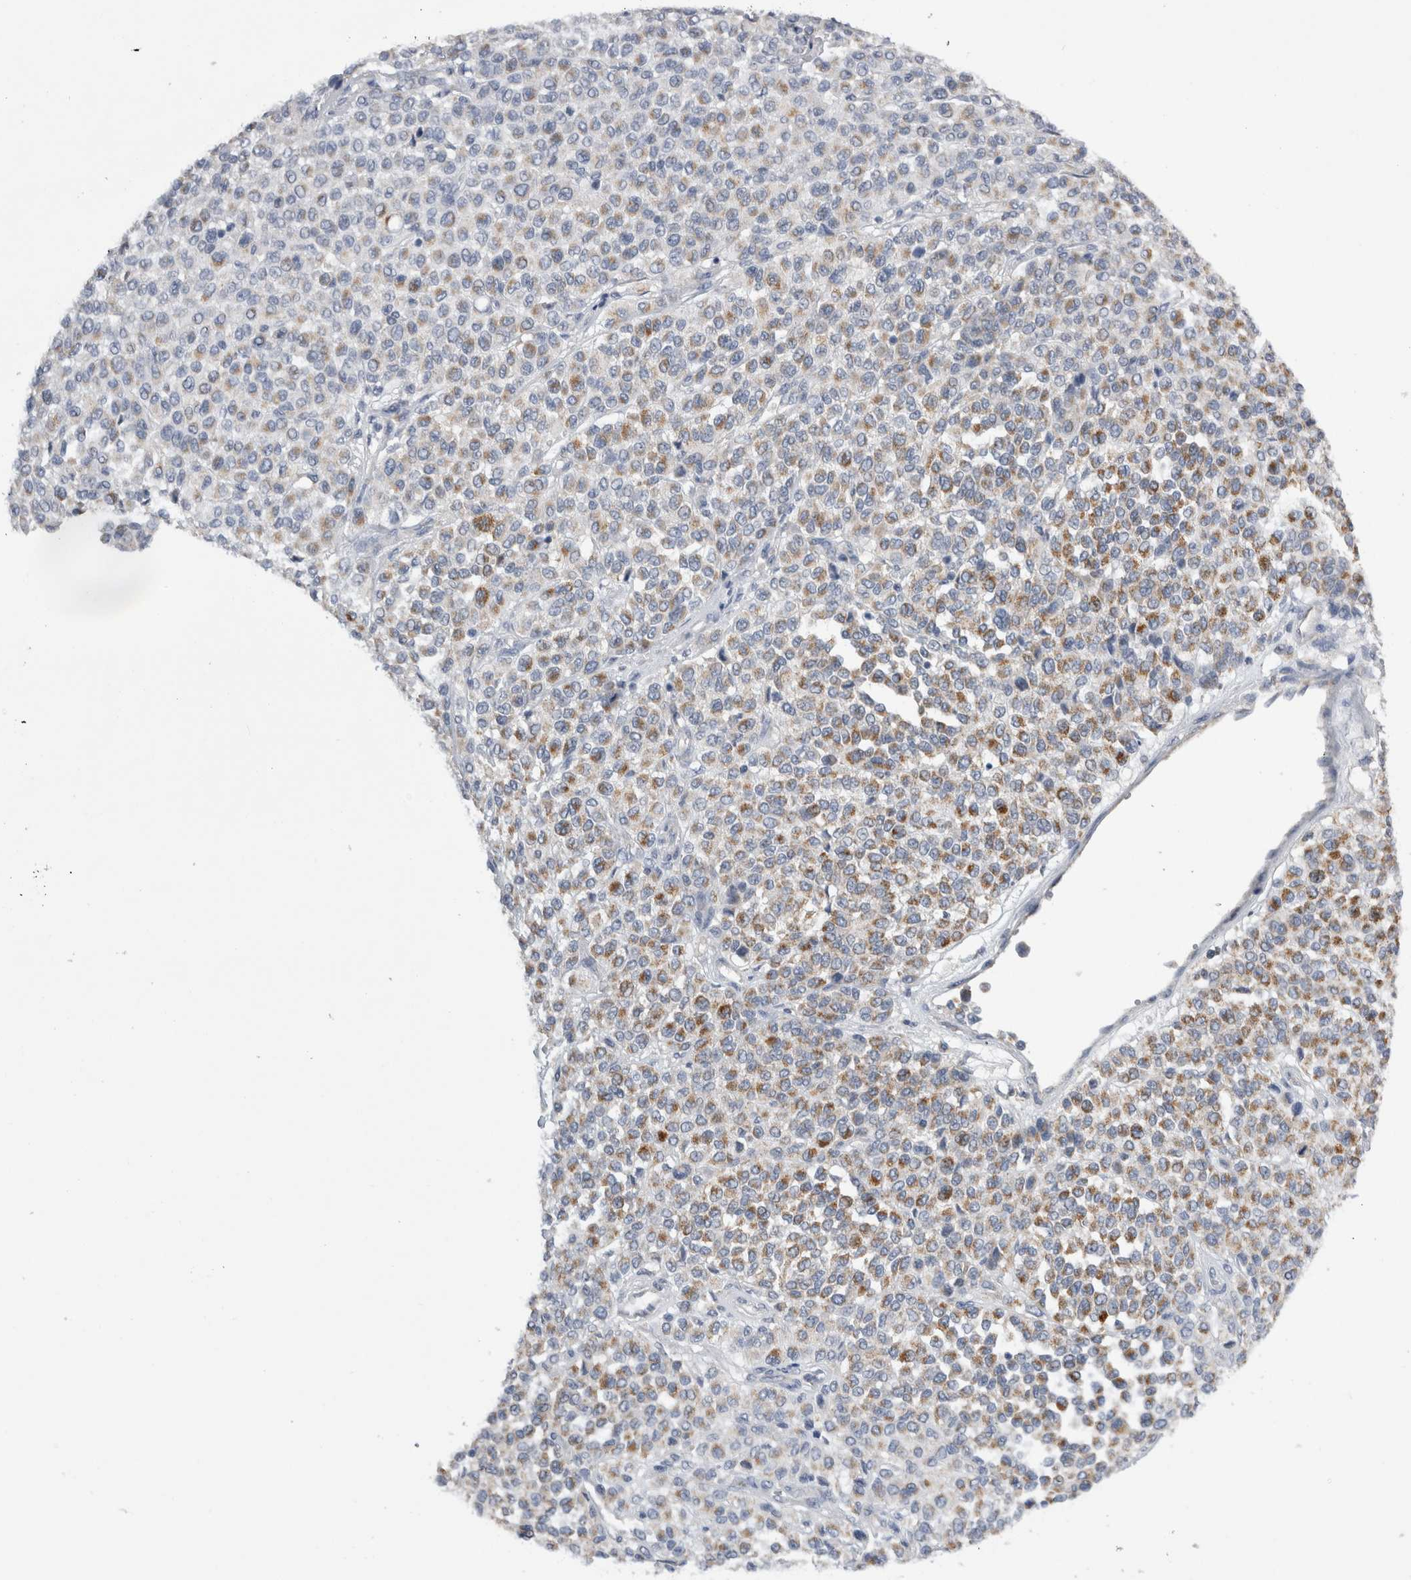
{"staining": {"intensity": "moderate", "quantity": "<25%", "location": "cytoplasmic/membranous"}, "tissue": "melanoma", "cell_type": "Tumor cells", "image_type": "cancer", "snomed": [{"axis": "morphology", "description": "Malignant melanoma, Metastatic site"}, {"axis": "topography", "description": "Pancreas"}], "caption": "This histopathology image exhibits immunohistochemistry staining of malignant melanoma (metastatic site), with low moderate cytoplasmic/membranous staining in about <25% of tumor cells.", "gene": "DHRS4", "patient": {"sex": "female", "age": 30}}